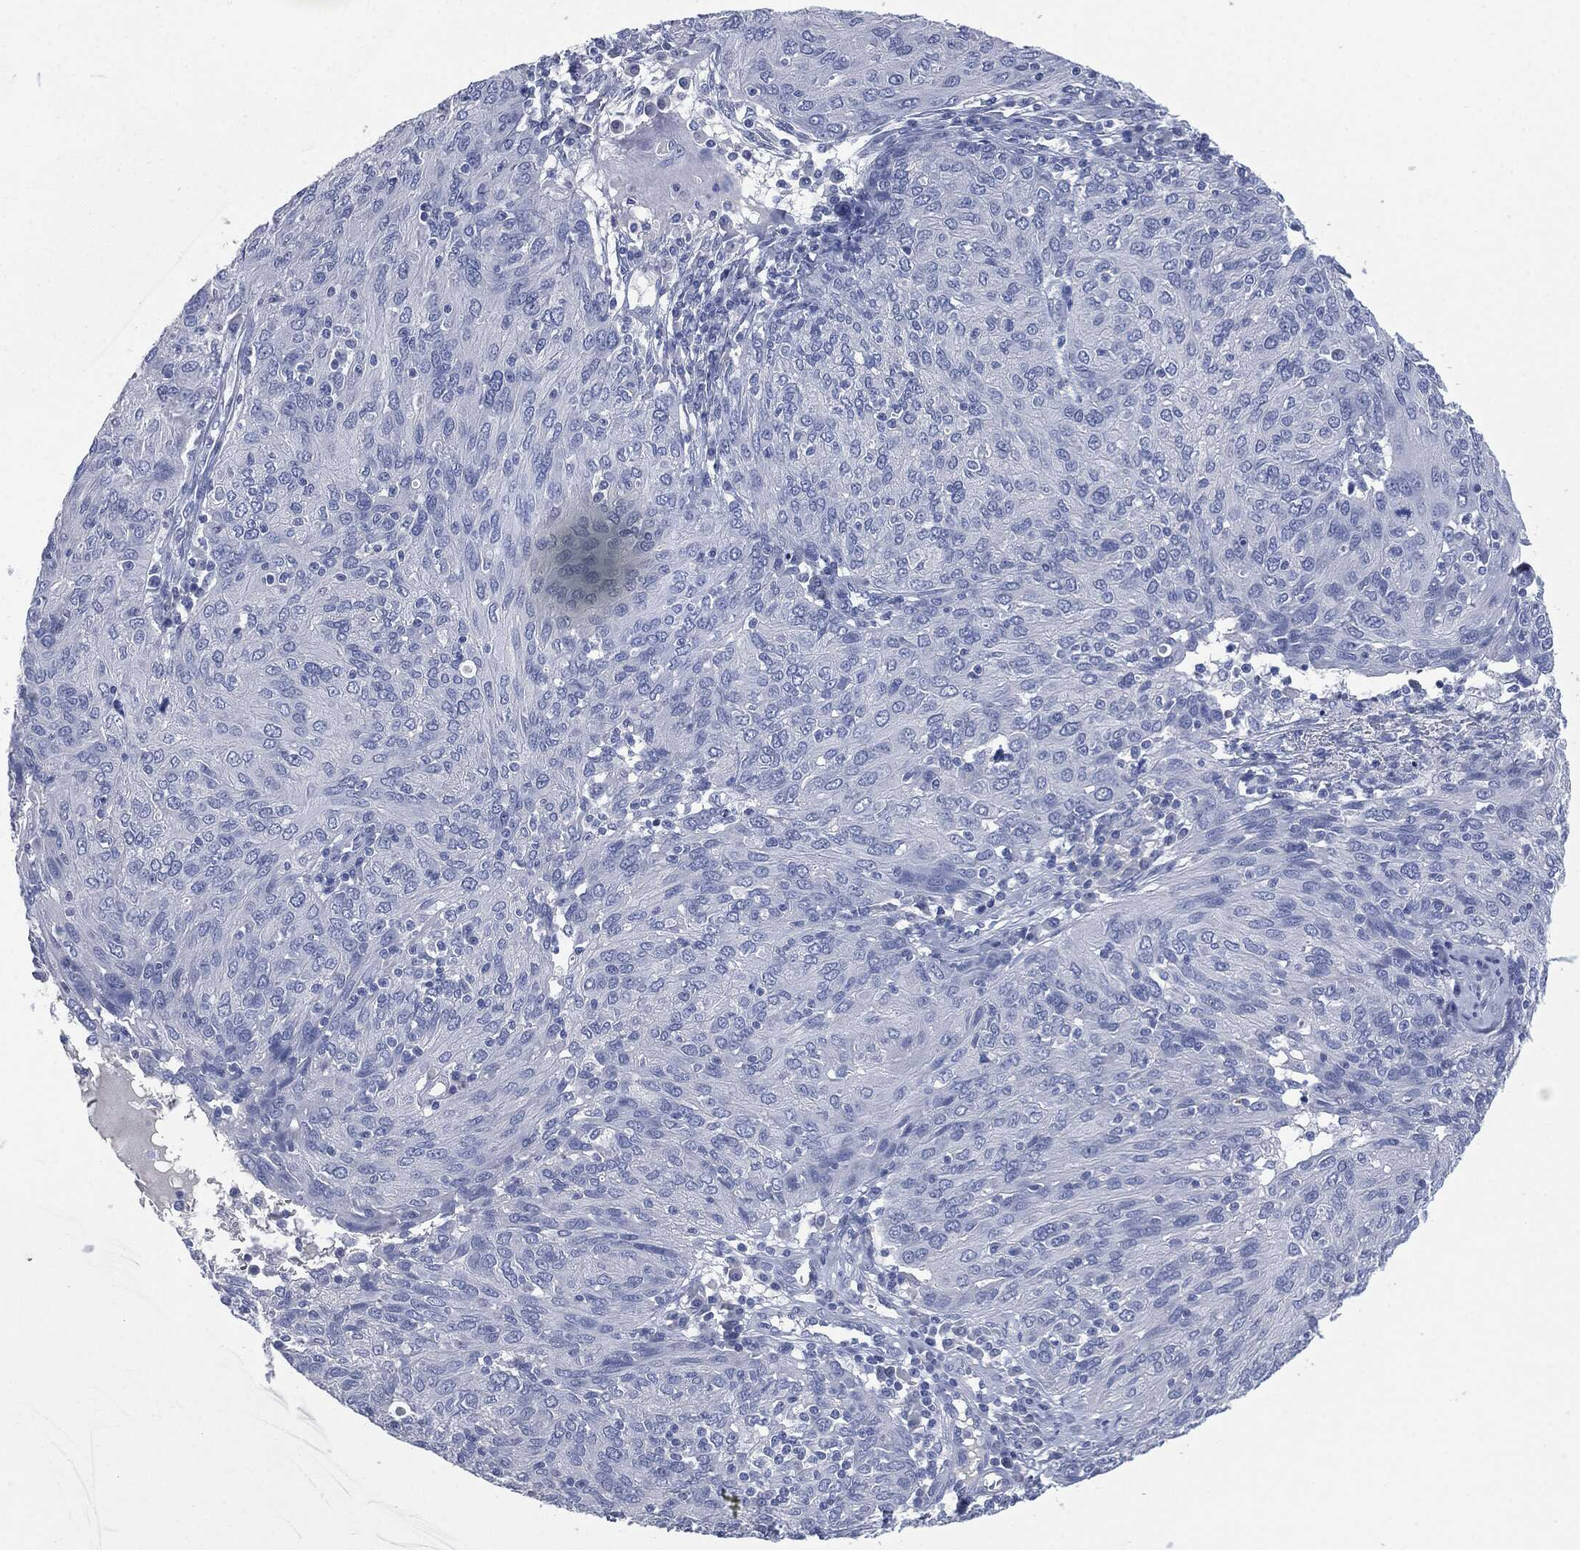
{"staining": {"intensity": "negative", "quantity": "none", "location": "none"}, "tissue": "ovarian cancer", "cell_type": "Tumor cells", "image_type": "cancer", "snomed": [{"axis": "morphology", "description": "Carcinoma, endometroid"}, {"axis": "topography", "description": "Ovary"}], "caption": "IHC histopathology image of ovarian cancer (endometroid carcinoma) stained for a protein (brown), which shows no expression in tumor cells. (DAB (3,3'-diaminobenzidine) IHC with hematoxylin counter stain).", "gene": "CEACAM8", "patient": {"sex": "female", "age": 50}}